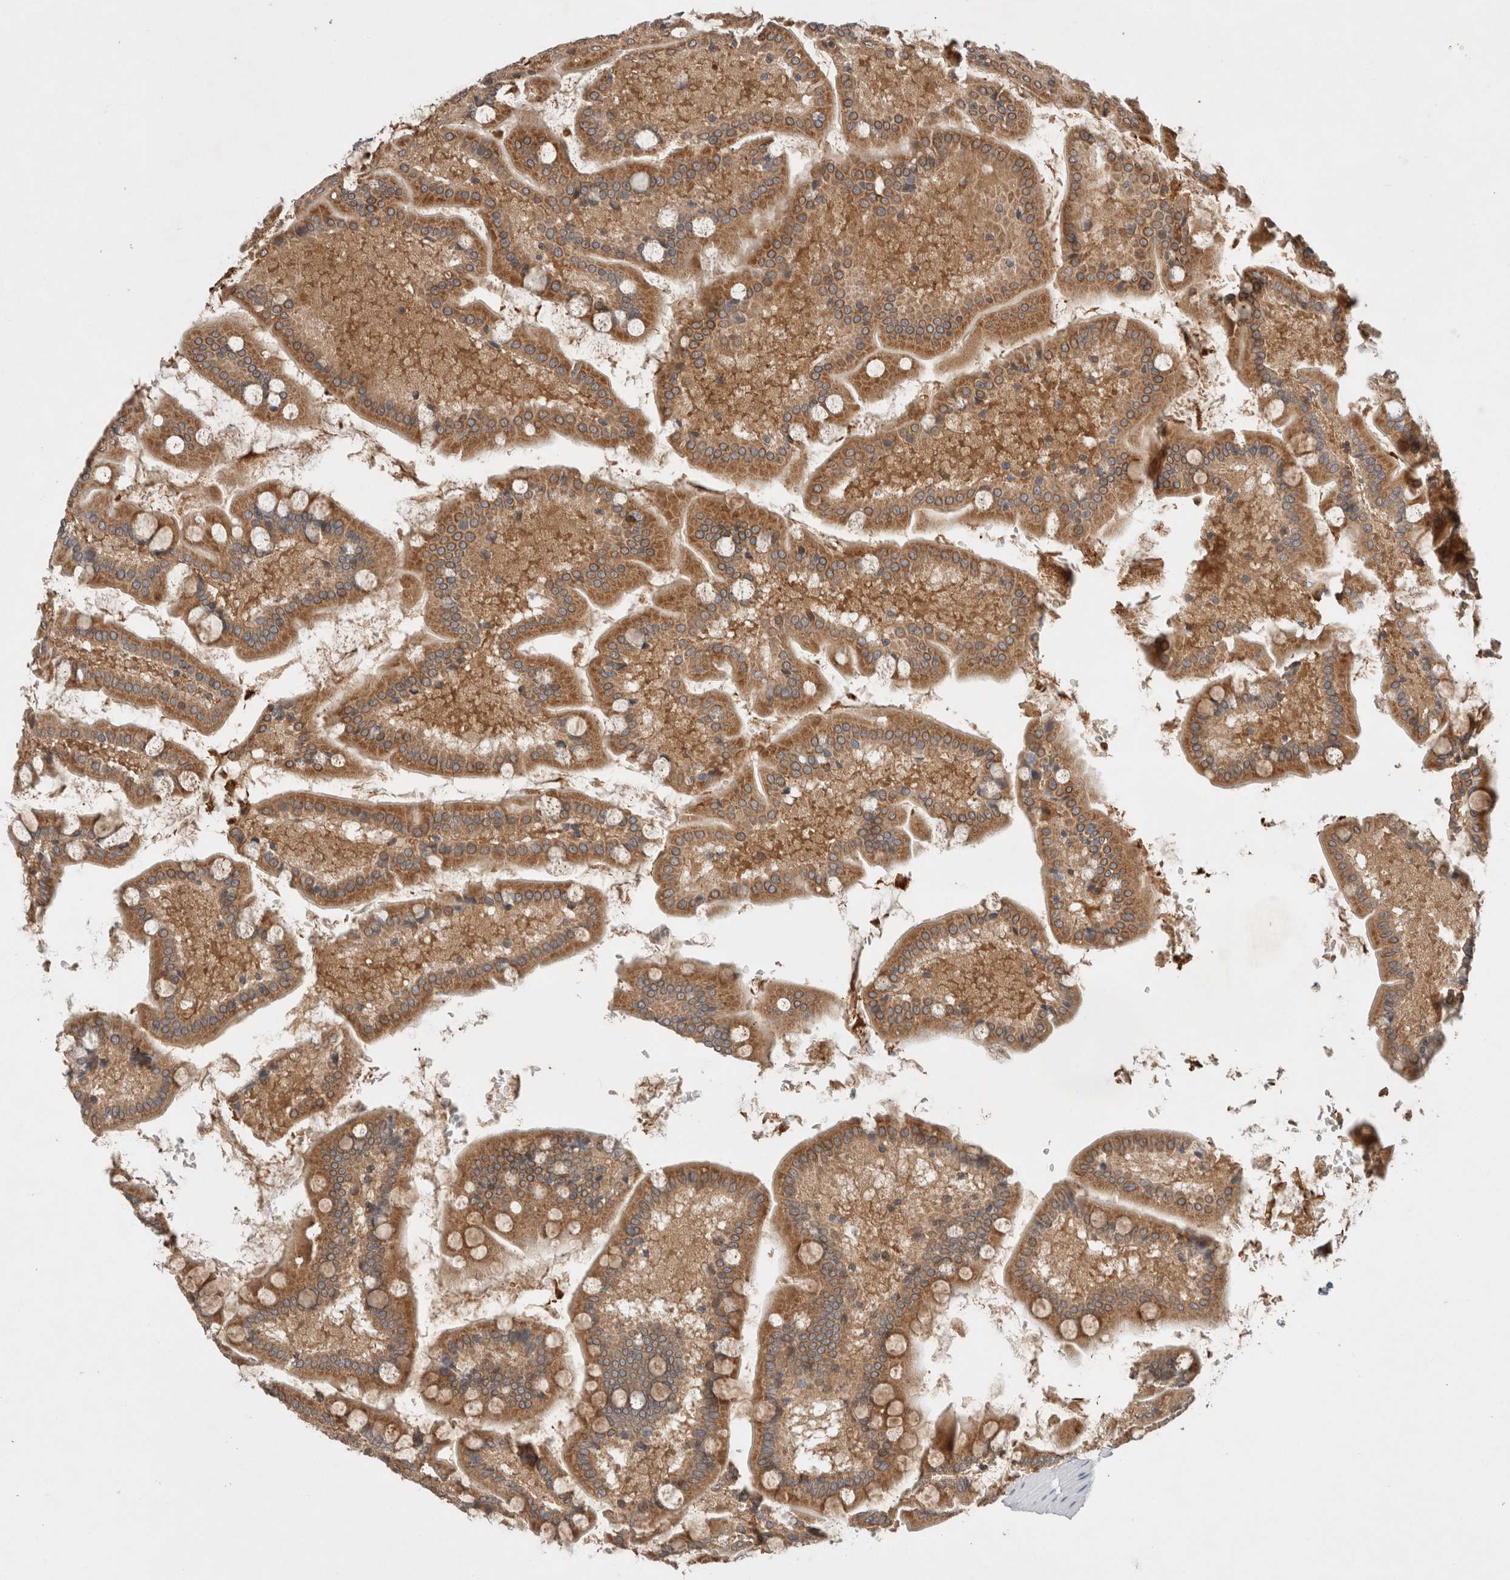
{"staining": {"intensity": "strong", "quantity": ">75%", "location": "cytoplasmic/membranous"}, "tissue": "small intestine", "cell_type": "Glandular cells", "image_type": "normal", "snomed": [{"axis": "morphology", "description": "Normal tissue, NOS"}, {"axis": "topography", "description": "Small intestine"}], "caption": "Immunohistochemistry of benign human small intestine exhibits high levels of strong cytoplasmic/membranous positivity in about >75% of glandular cells.", "gene": "AMPD1", "patient": {"sex": "male", "age": 41}}